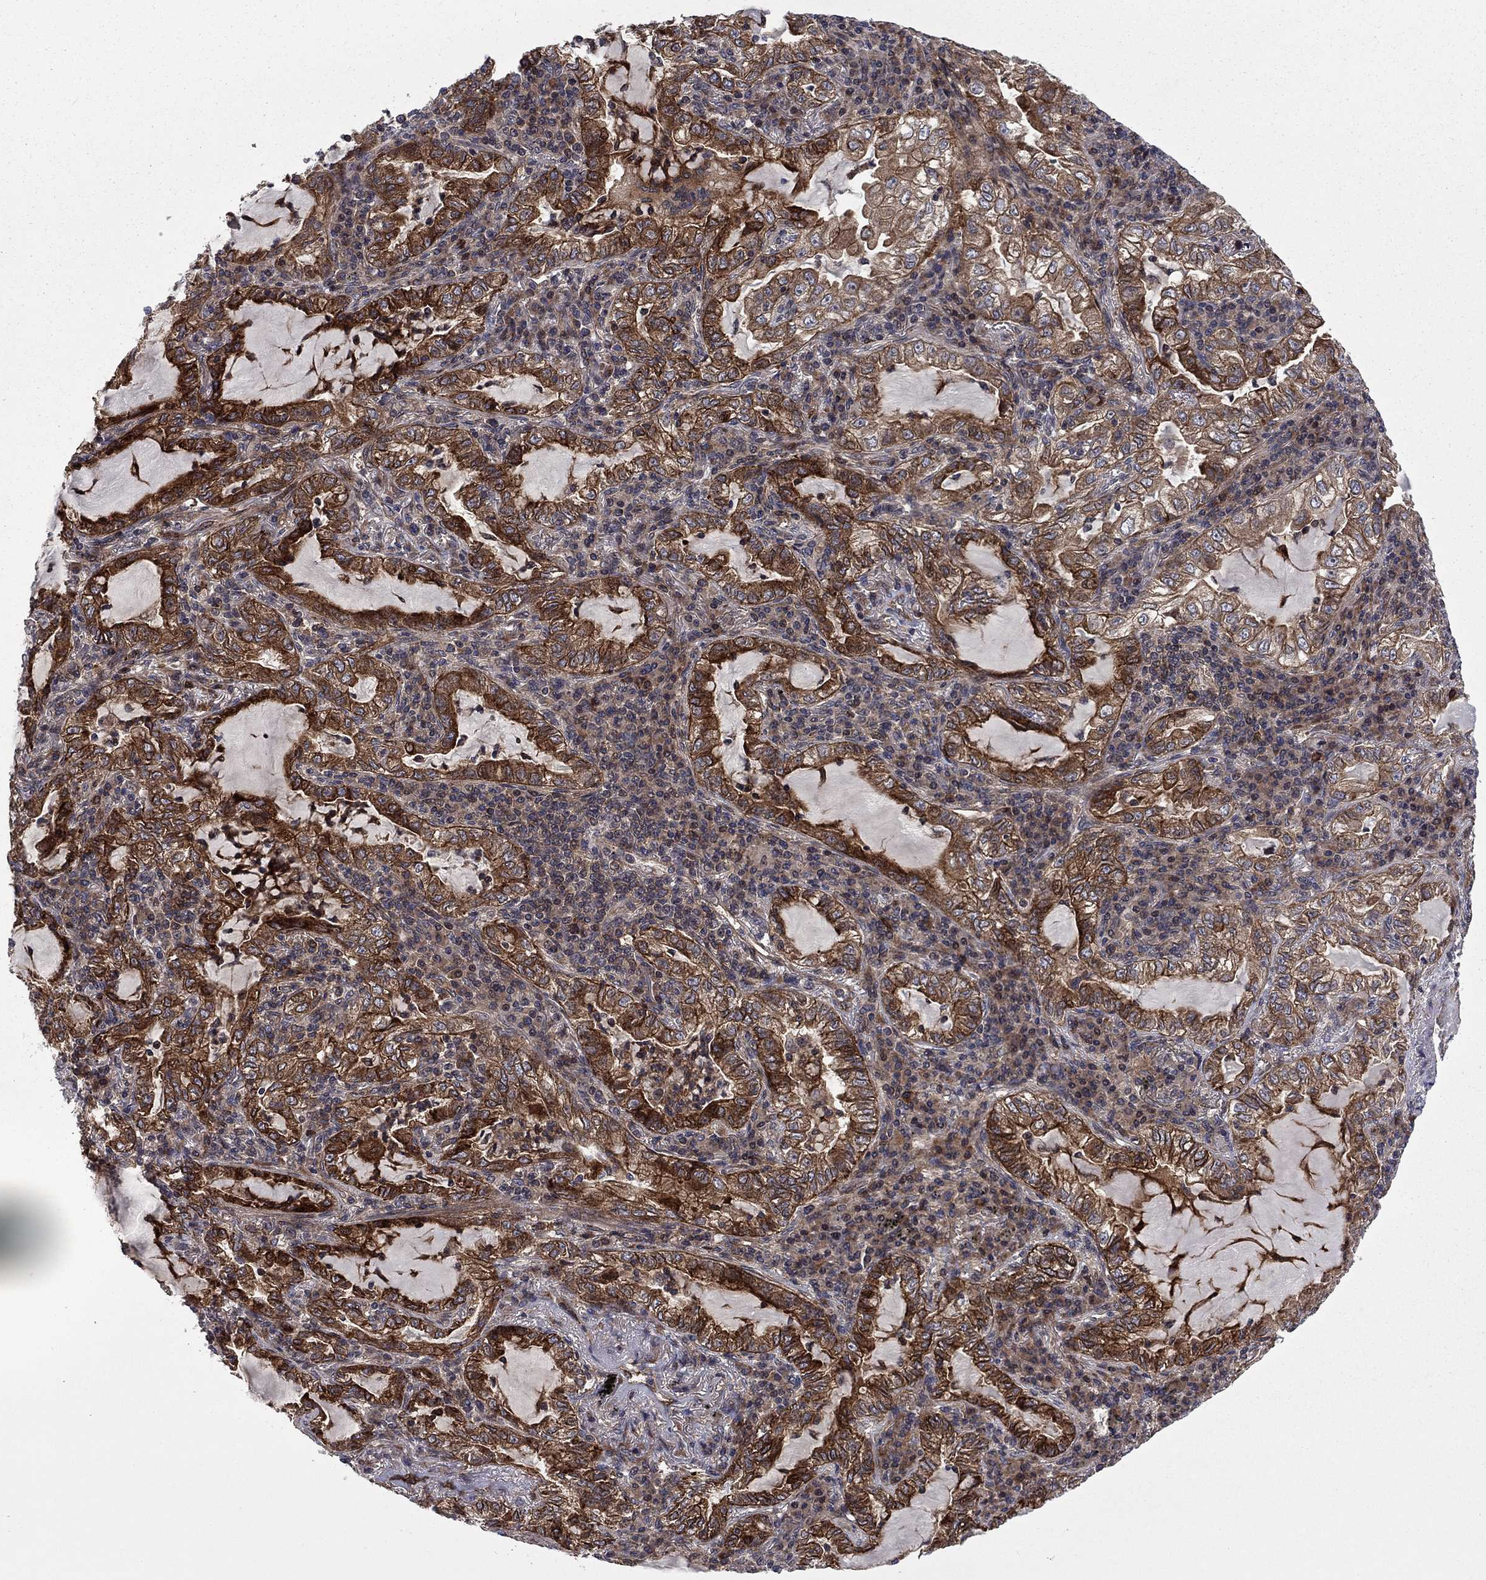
{"staining": {"intensity": "strong", "quantity": "25%-75%", "location": "cytoplasmic/membranous"}, "tissue": "lung cancer", "cell_type": "Tumor cells", "image_type": "cancer", "snomed": [{"axis": "morphology", "description": "Adenocarcinoma, NOS"}, {"axis": "topography", "description": "Lung"}], "caption": "Tumor cells display high levels of strong cytoplasmic/membranous expression in approximately 25%-75% of cells in human adenocarcinoma (lung).", "gene": "HDAC4", "patient": {"sex": "female", "age": 73}}